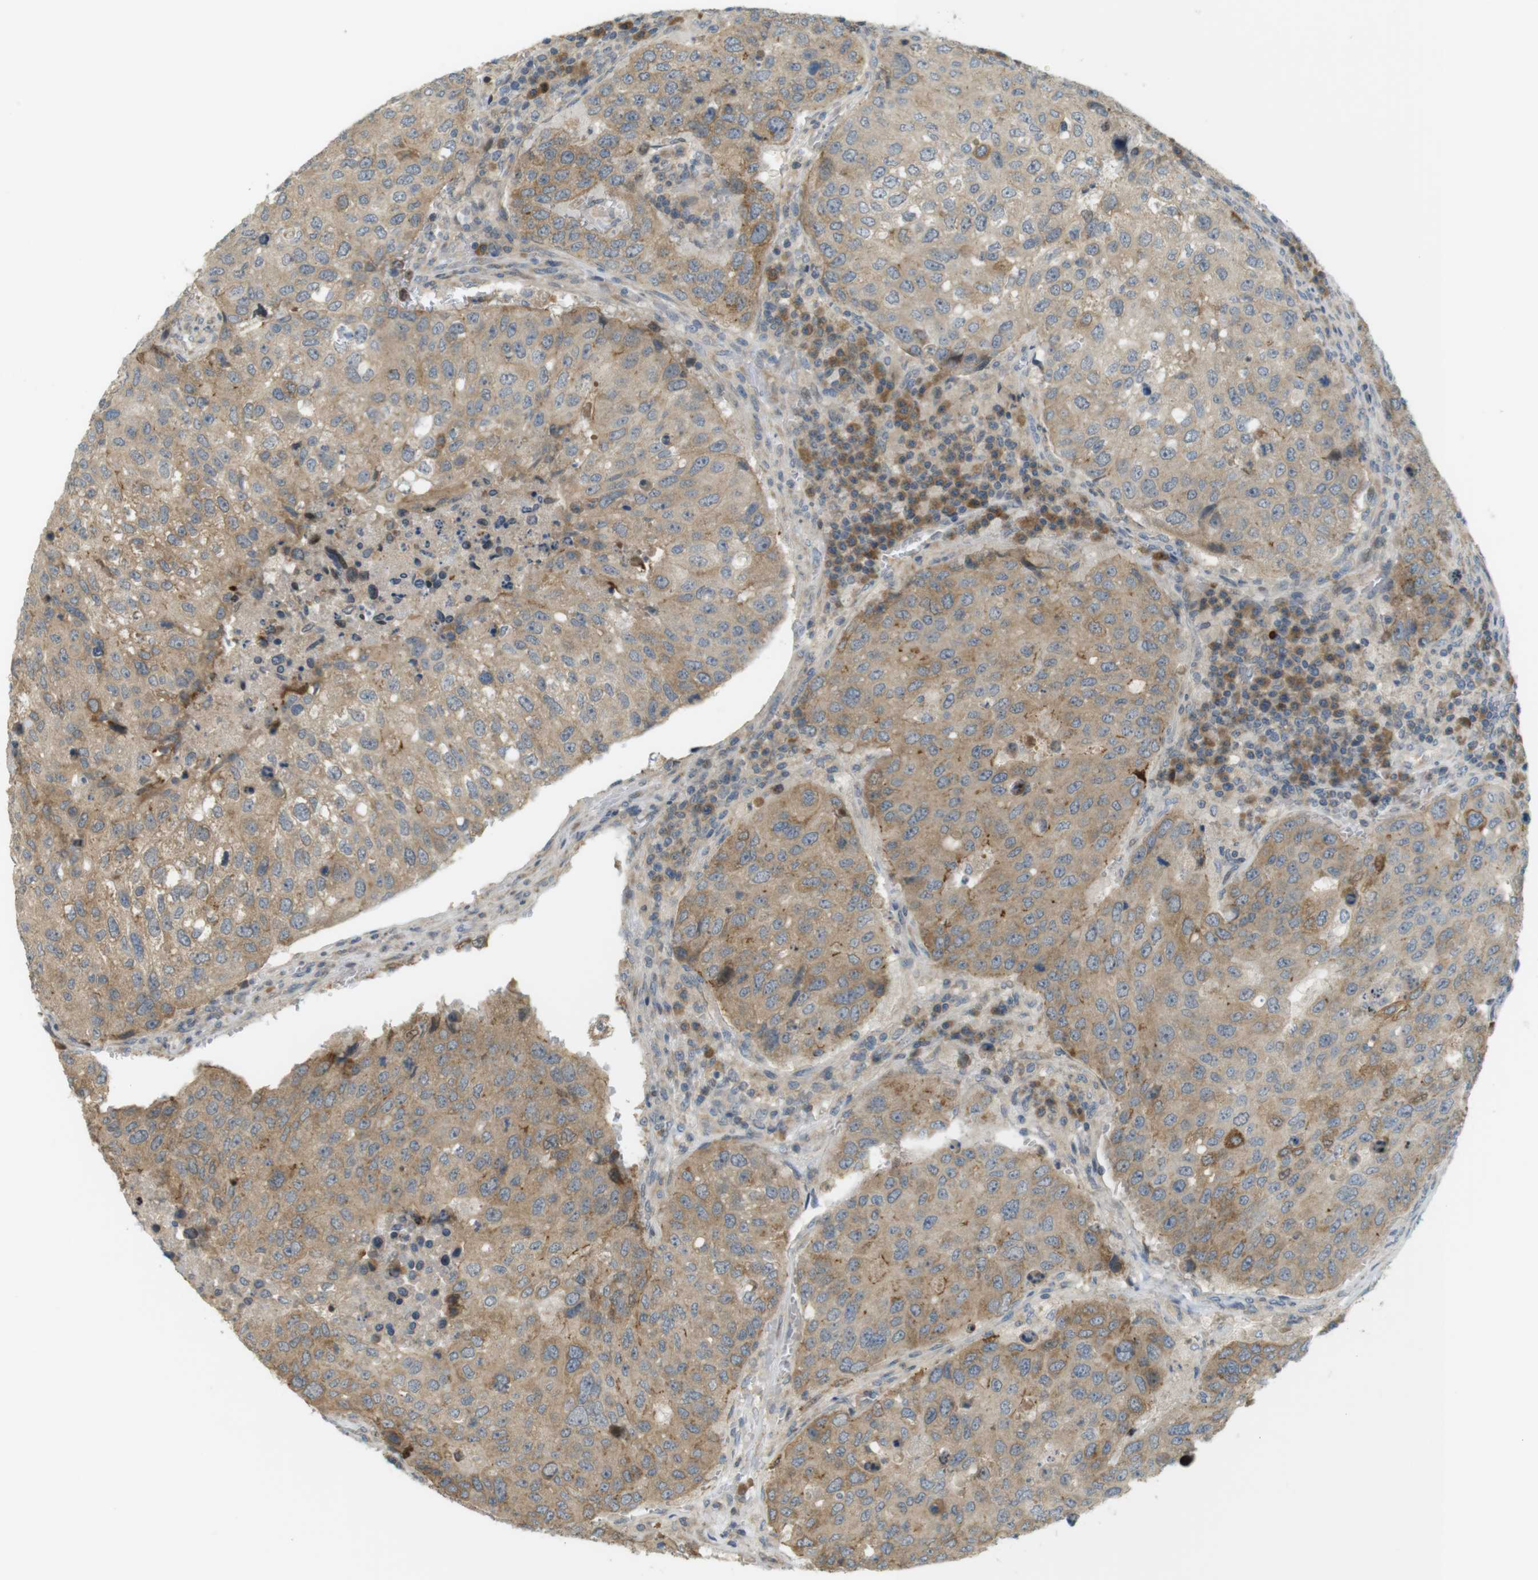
{"staining": {"intensity": "moderate", "quantity": ">75%", "location": "cytoplasmic/membranous"}, "tissue": "urothelial cancer", "cell_type": "Tumor cells", "image_type": "cancer", "snomed": [{"axis": "morphology", "description": "Urothelial carcinoma, High grade"}, {"axis": "topography", "description": "Lymph node"}, {"axis": "topography", "description": "Urinary bladder"}], "caption": "Immunohistochemistry (IHC) micrograph of urothelial cancer stained for a protein (brown), which exhibits medium levels of moderate cytoplasmic/membranous positivity in approximately >75% of tumor cells.", "gene": "CLRN3", "patient": {"sex": "male", "age": 51}}